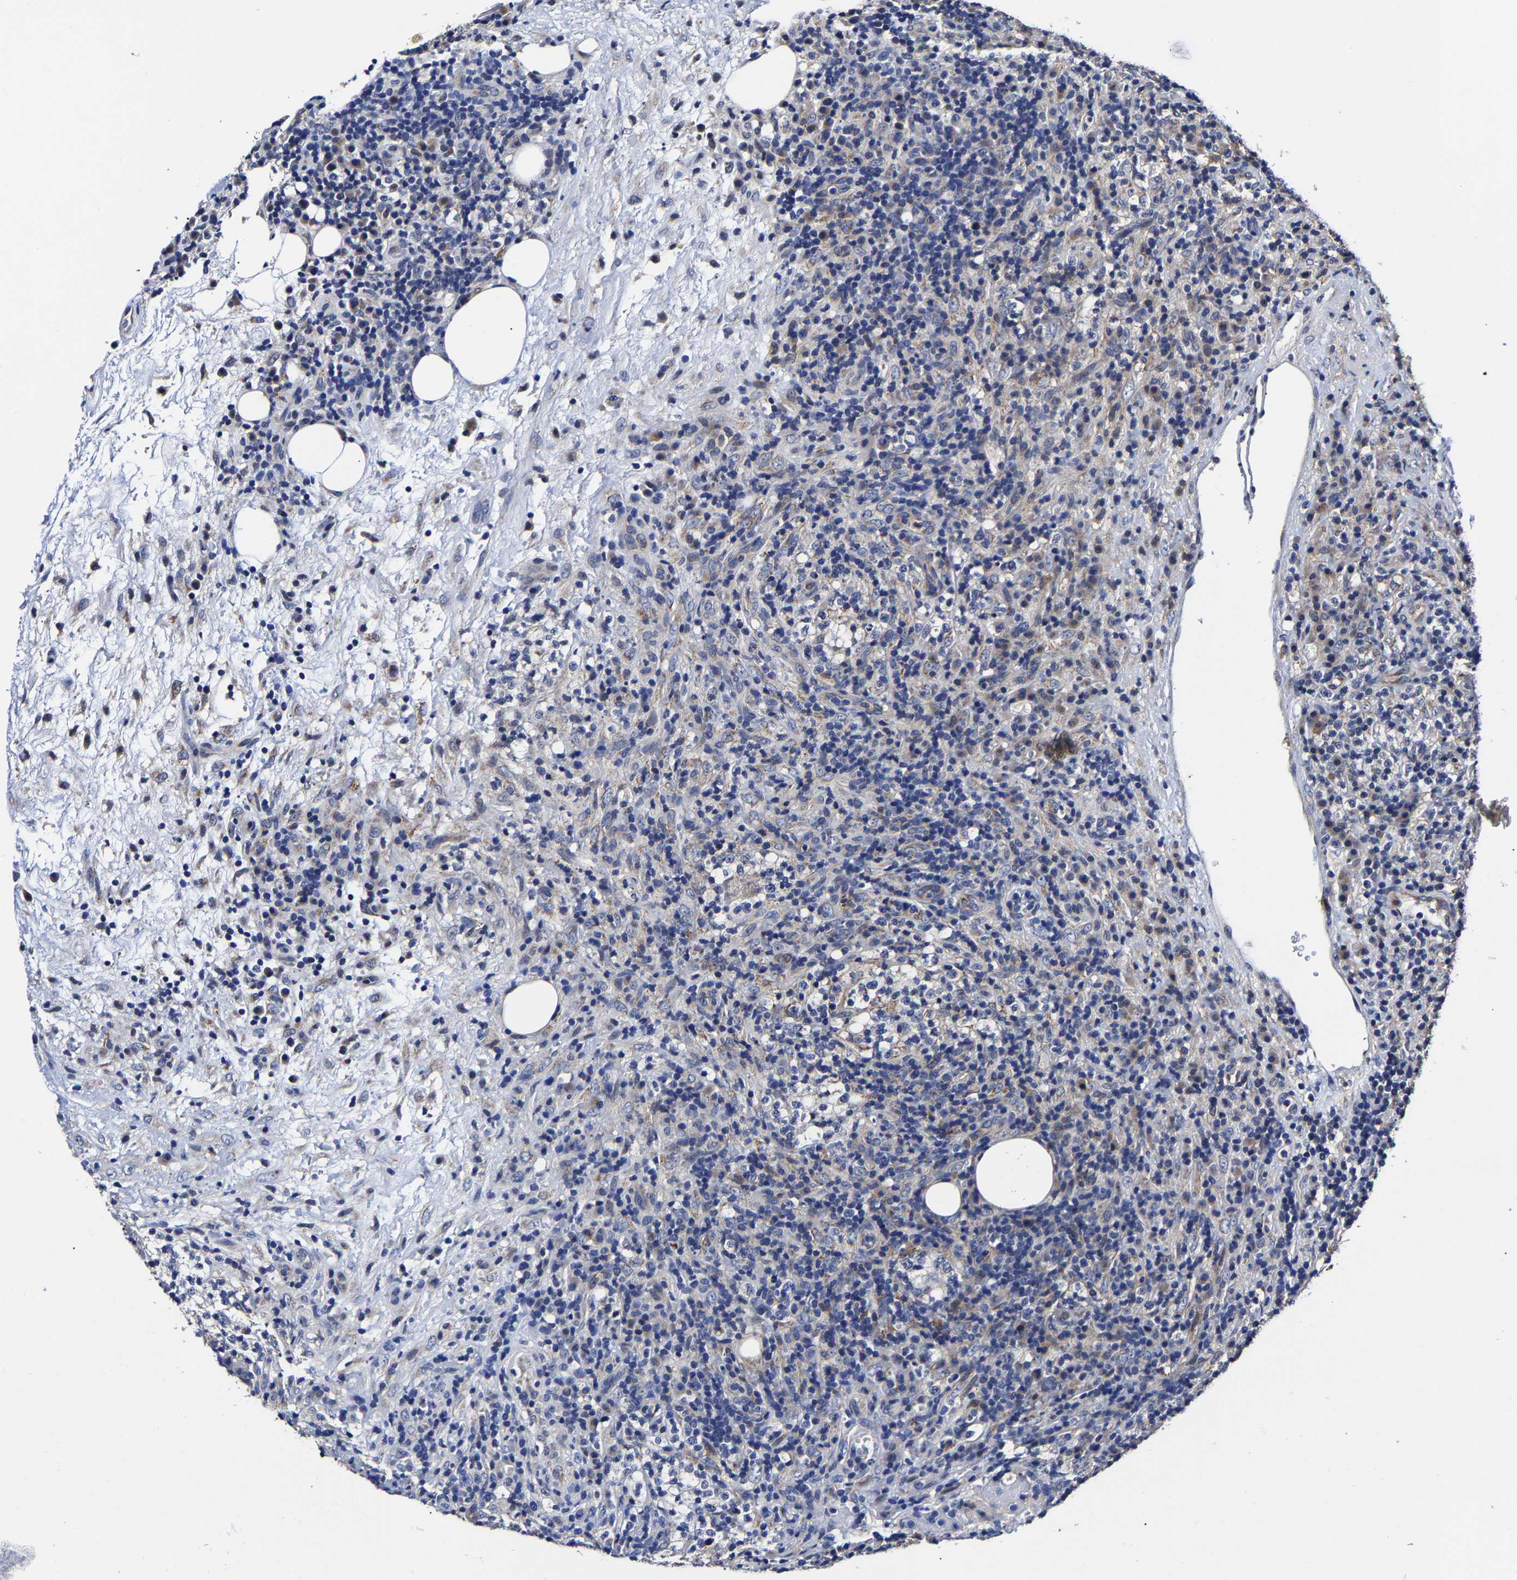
{"staining": {"intensity": "negative", "quantity": "none", "location": "none"}, "tissue": "lymphoma", "cell_type": "Tumor cells", "image_type": "cancer", "snomed": [{"axis": "morphology", "description": "Malignant lymphoma, non-Hodgkin's type, High grade"}, {"axis": "topography", "description": "Lymph node"}], "caption": "High power microscopy histopathology image of an immunohistochemistry (IHC) image of high-grade malignant lymphoma, non-Hodgkin's type, revealing no significant expression in tumor cells.", "gene": "AASS", "patient": {"sex": "female", "age": 76}}